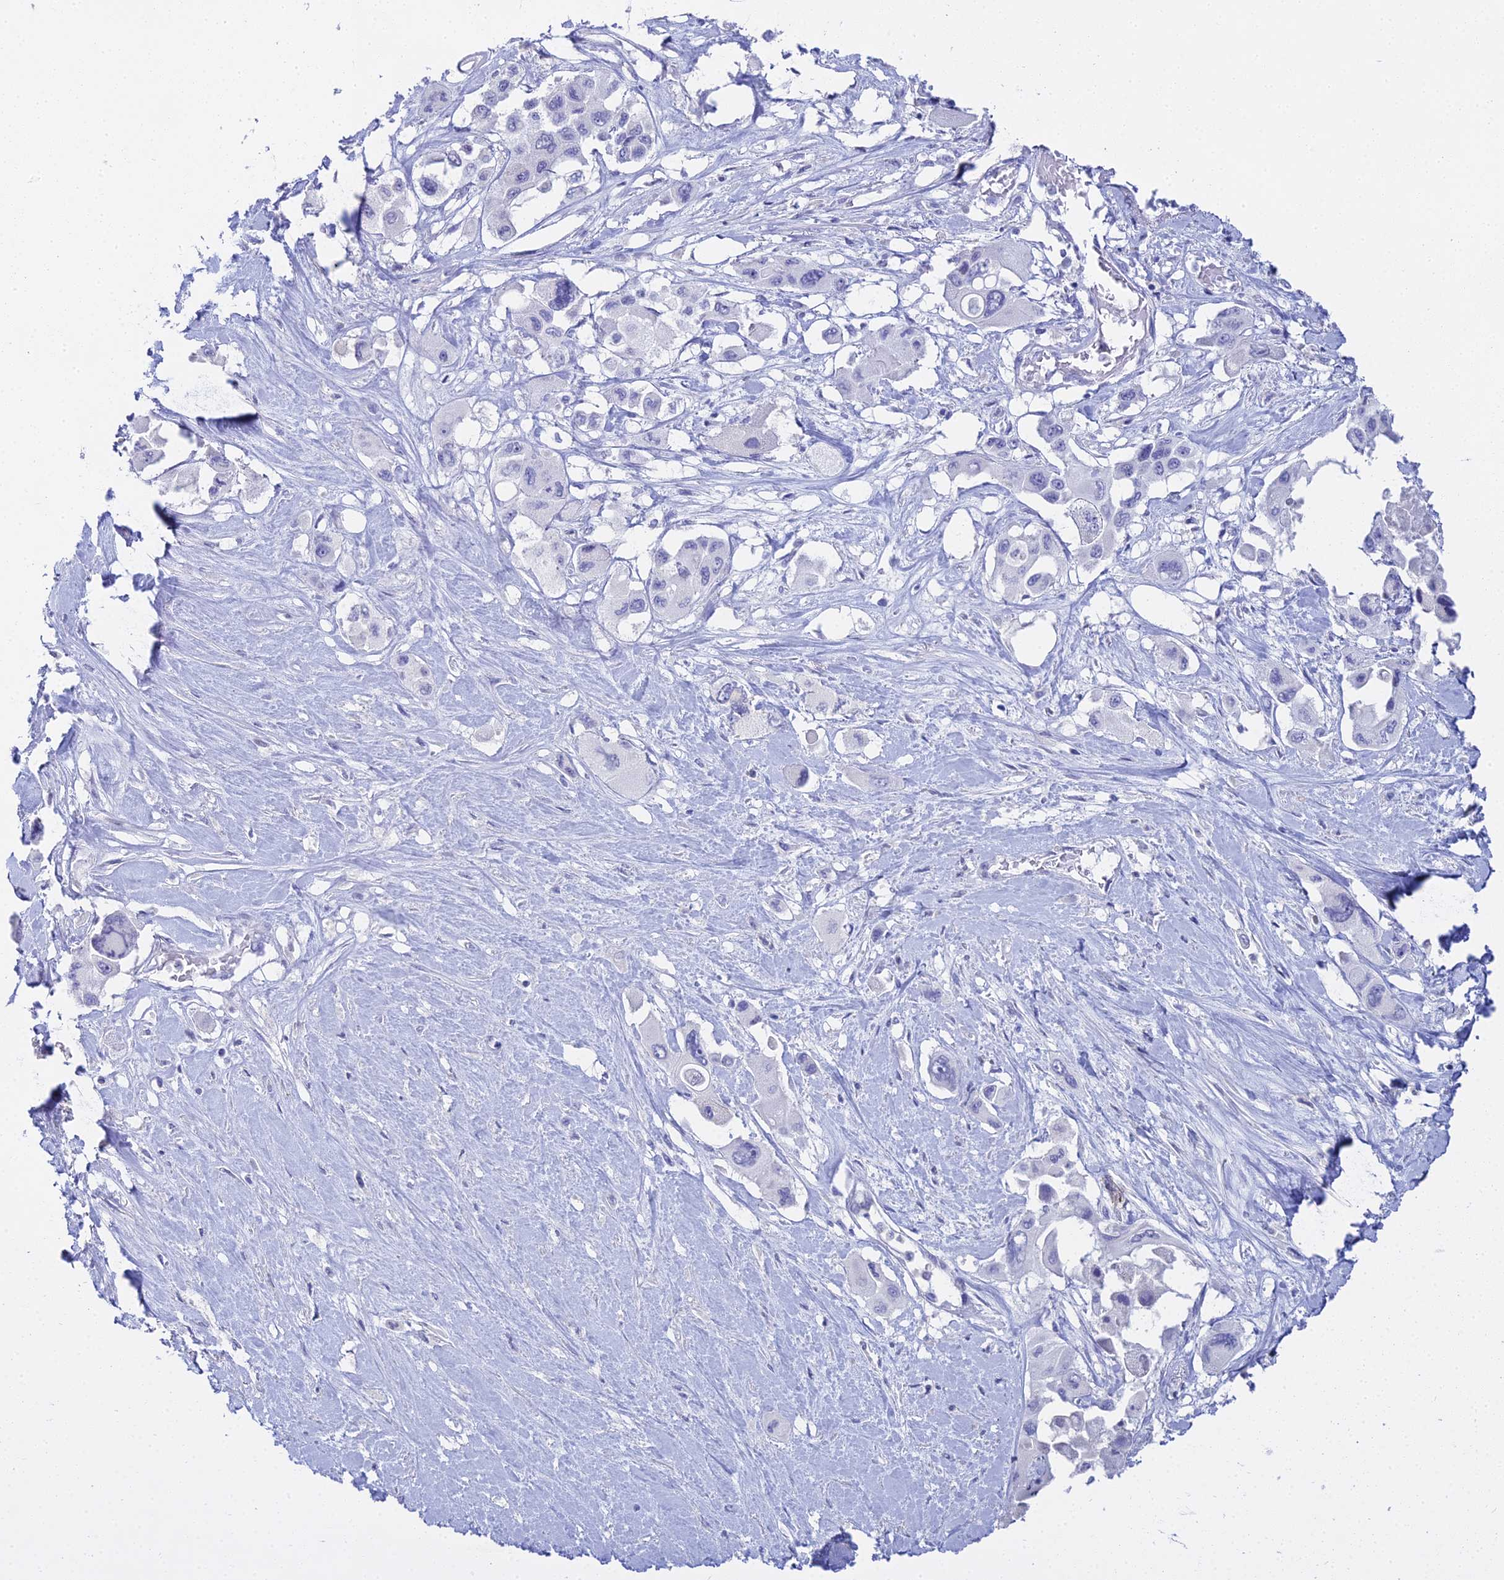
{"staining": {"intensity": "negative", "quantity": "none", "location": "none"}, "tissue": "pancreatic cancer", "cell_type": "Tumor cells", "image_type": "cancer", "snomed": [{"axis": "morphology", "description": "Adenocarcinoma, NOS"}, {"axis": "topography", "description": "Pancreas"}], "caption": "The micrograph demonstrates no staining of tumor cells in adenocarcinoma (pancreatic).", "gene": "S100A7", "patient": {"sex": "male", "age": 92}}